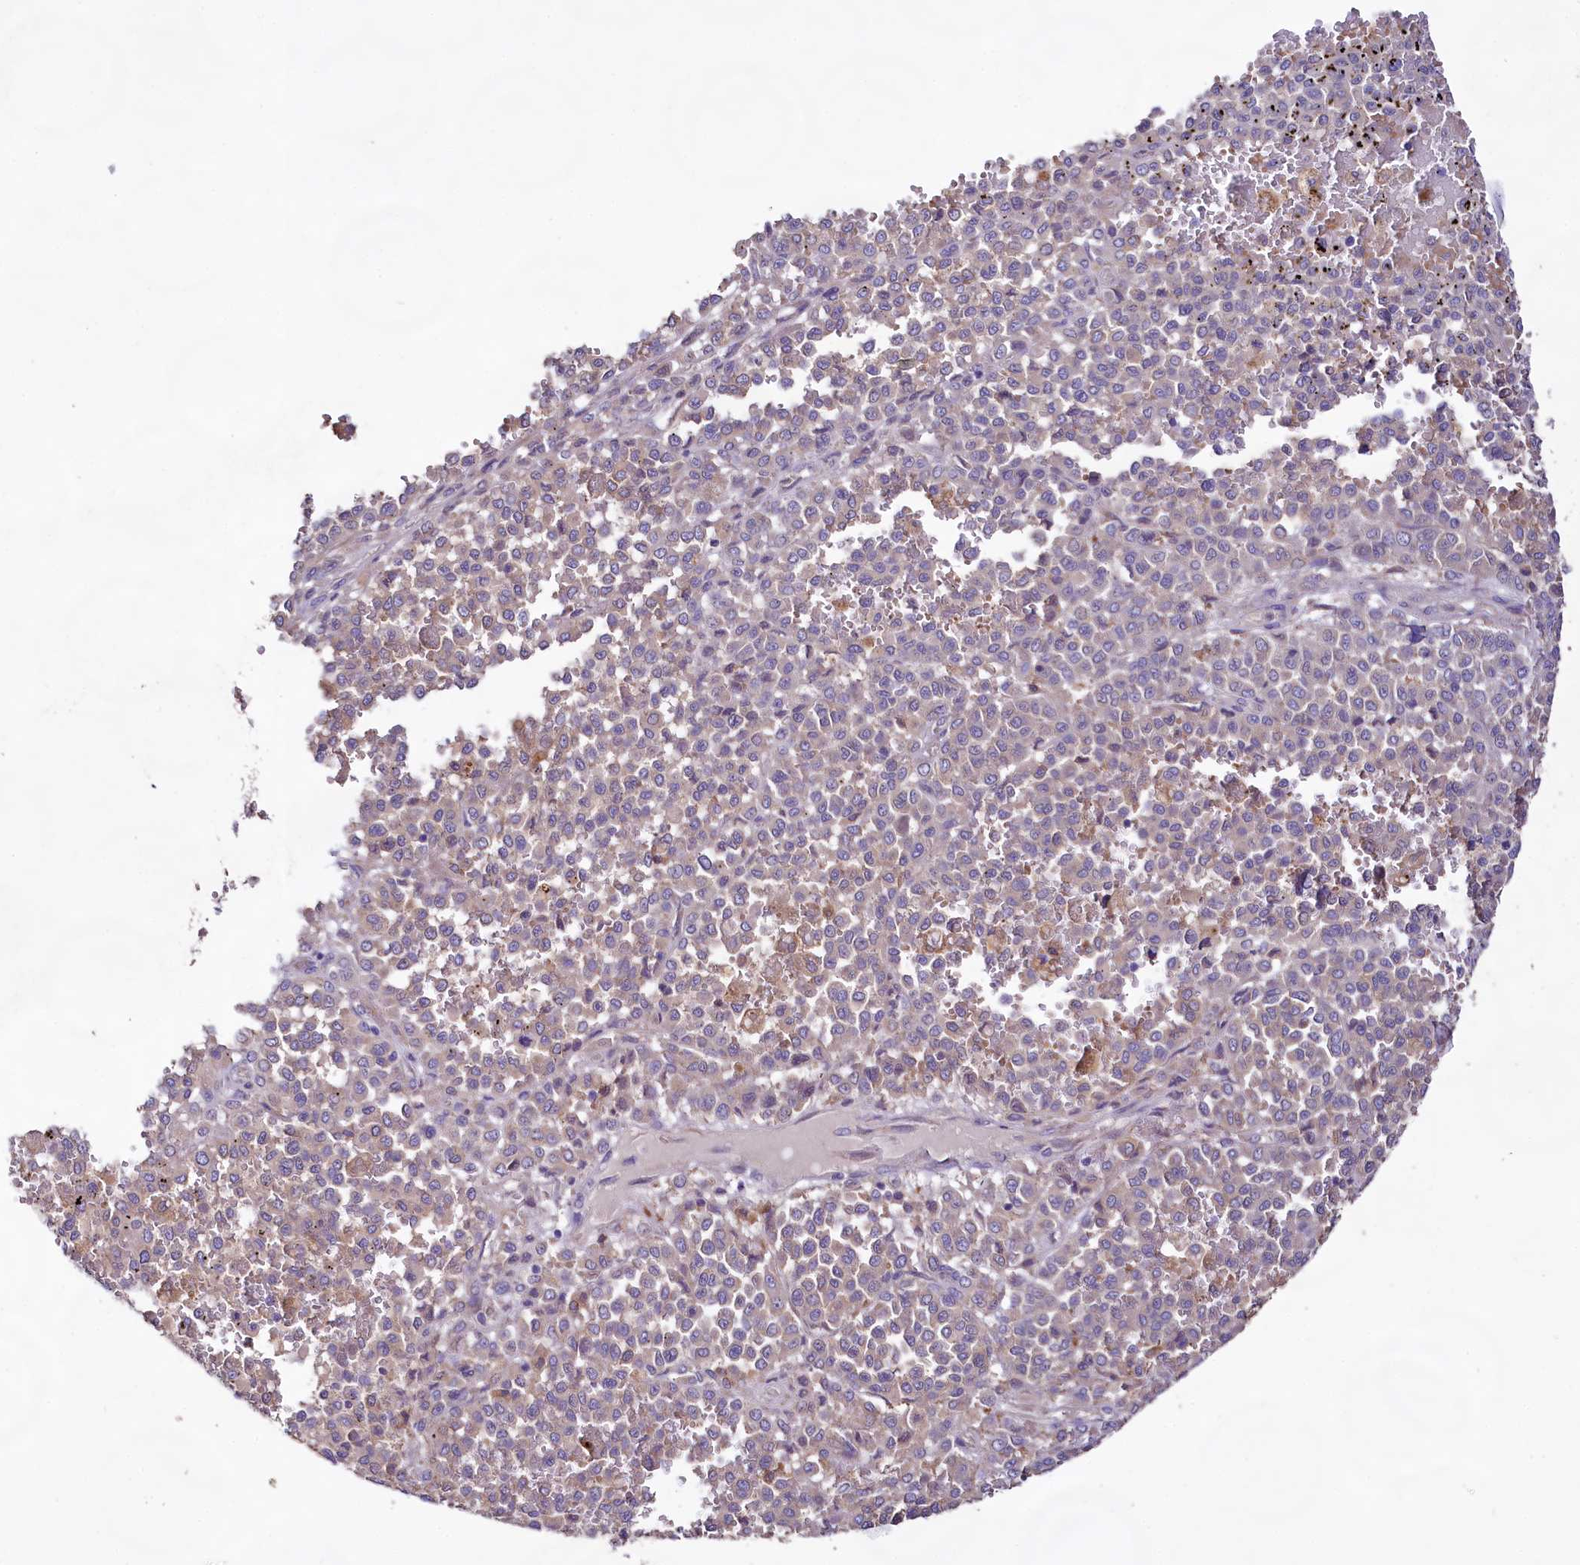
{"staining": {"intensity": "negative", "quantity": "none", "location": "none"}, "tissue": "melanoma", "cell_type": "Tumor cells", "image_type": "cancer", "snomed": [{"axis": "morphology", "description": "Malignant melanoma, Metastatic site"}, {"axis": "topography", "description": "Pancreas"}], "caption": "Immunohistochemistry of human melanoma displays no positivity in tumor cells.", "gene": "DMXL2", "patient": {"sex": "female", "age": 30}}